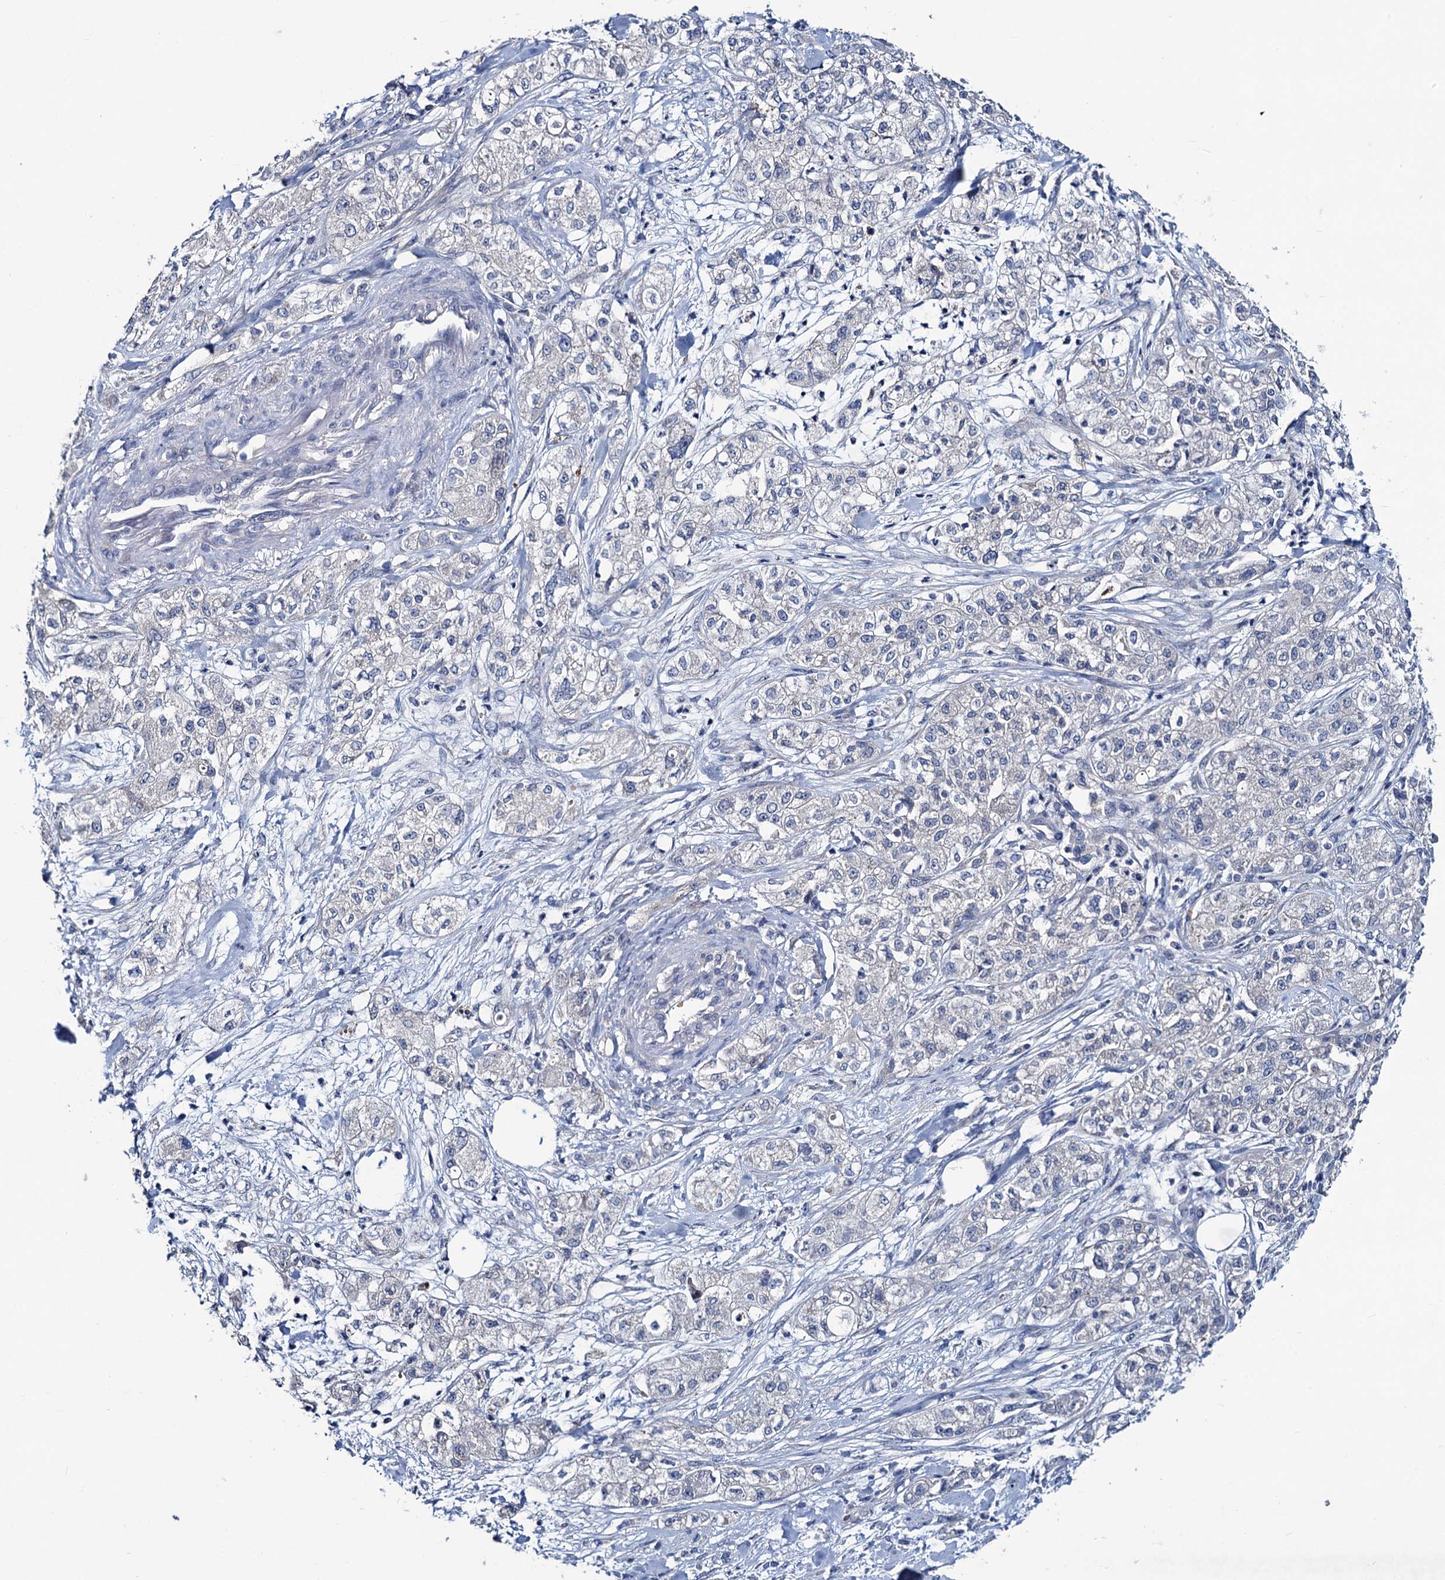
{"staining": {"intensity": "negative", "quantity": "none", "location": "none"}, "tissue": "pancreatic cancer", "cell_type": "Tumor cells", "image_type": "cancer", "snomed": [{"axis": "morphology", "description": "Adenocarcinoma, NOS"}, {"axis": "topography", "description": "Pancreas"}], "caption": "High magnification brightfield microscopy of adenocarcinoma (pancreatic) stained with DAB (3,3'-diaminobenzidine) (brown) and counterstained with hematoxylin (blue): tumor cells show no significant staining. (IHC, brightfield microscopy, high magnification).", "gene": "RTKN2", "patient": {"sex": "female", "age": 78}}